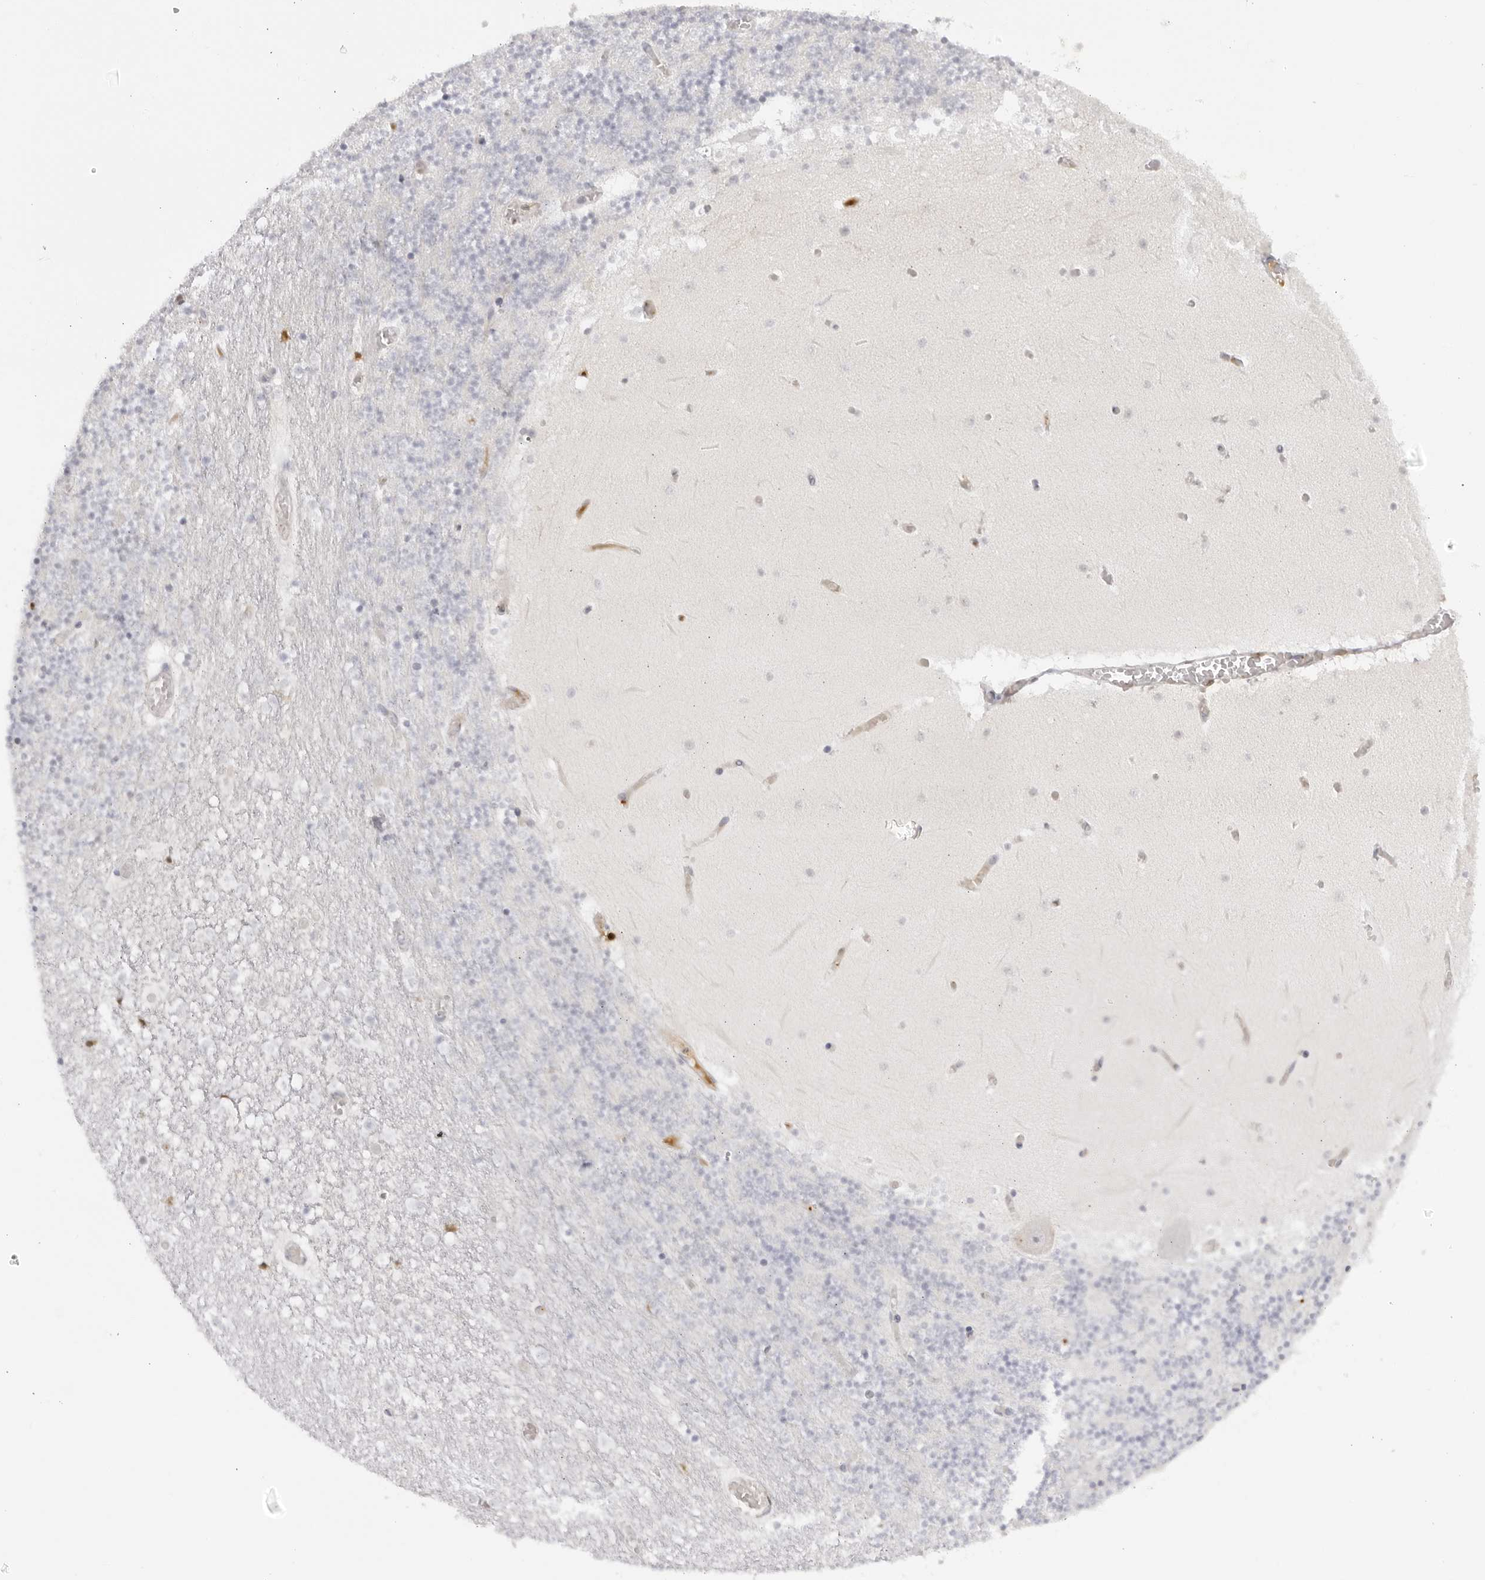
{"staining": {"intensity": "negative", "quantity": "none", "location": "none"}, "tissue": "cerebellum", "cell_type": "Cells in granular layer", "image_type": "normal", "snomed": [{"axis": "morphology", "description": "Normal tissue, NOS"}, {"axis": "topography", "description": "Cerebellum"}], "caption": "High power microscopy micrograph of an immunohistochemistry (IHC) image of normal cerebellum, revealing no significant positivity in cells in granular layer. (DAB (3,3'-diaminobenzidine) immunohistochemistry, high magnification).", "gene": "CNBD1", "patient": {"sex": "female", "age": 28}}